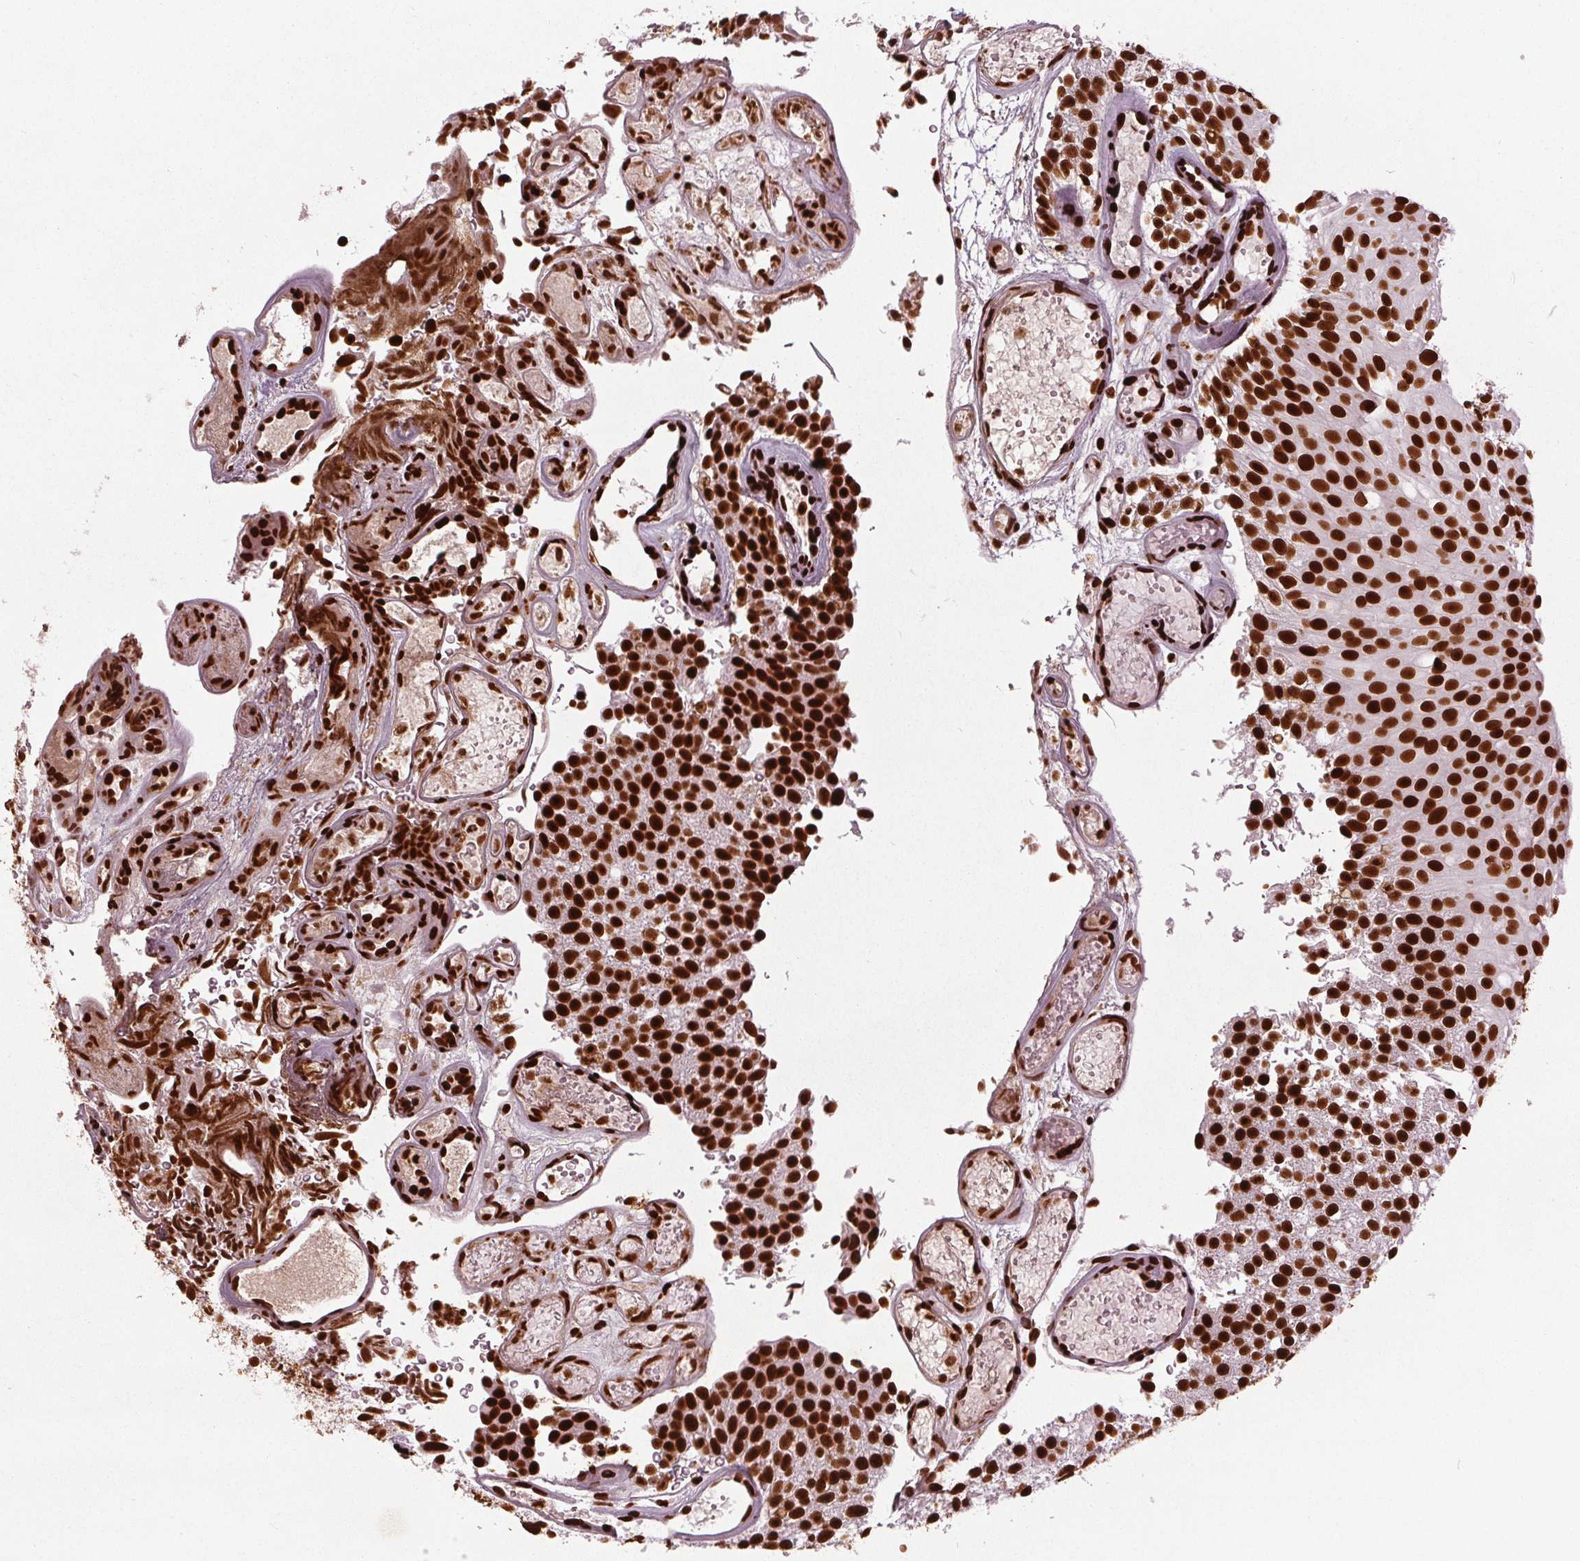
{"staining": {"intensity": "strong", "quantity": ">75%", "location": "nuclear"}, "tissue": "urothelial cancer", "cell_type": "Tumor cells", "image_type": "cancer", "snomed": [{"axis": "morphology", "description": "Urothelial carcinoma, Low grade"}, {"axis": "topography", "description": "Urinary bladder"}], "caption": "Low-grade urothelial carcinoma stained with a protein marker demonstrates strong staining in tumor cells.", "gene": "BRD4", "patient": {"sex": "male", "age": 78}}